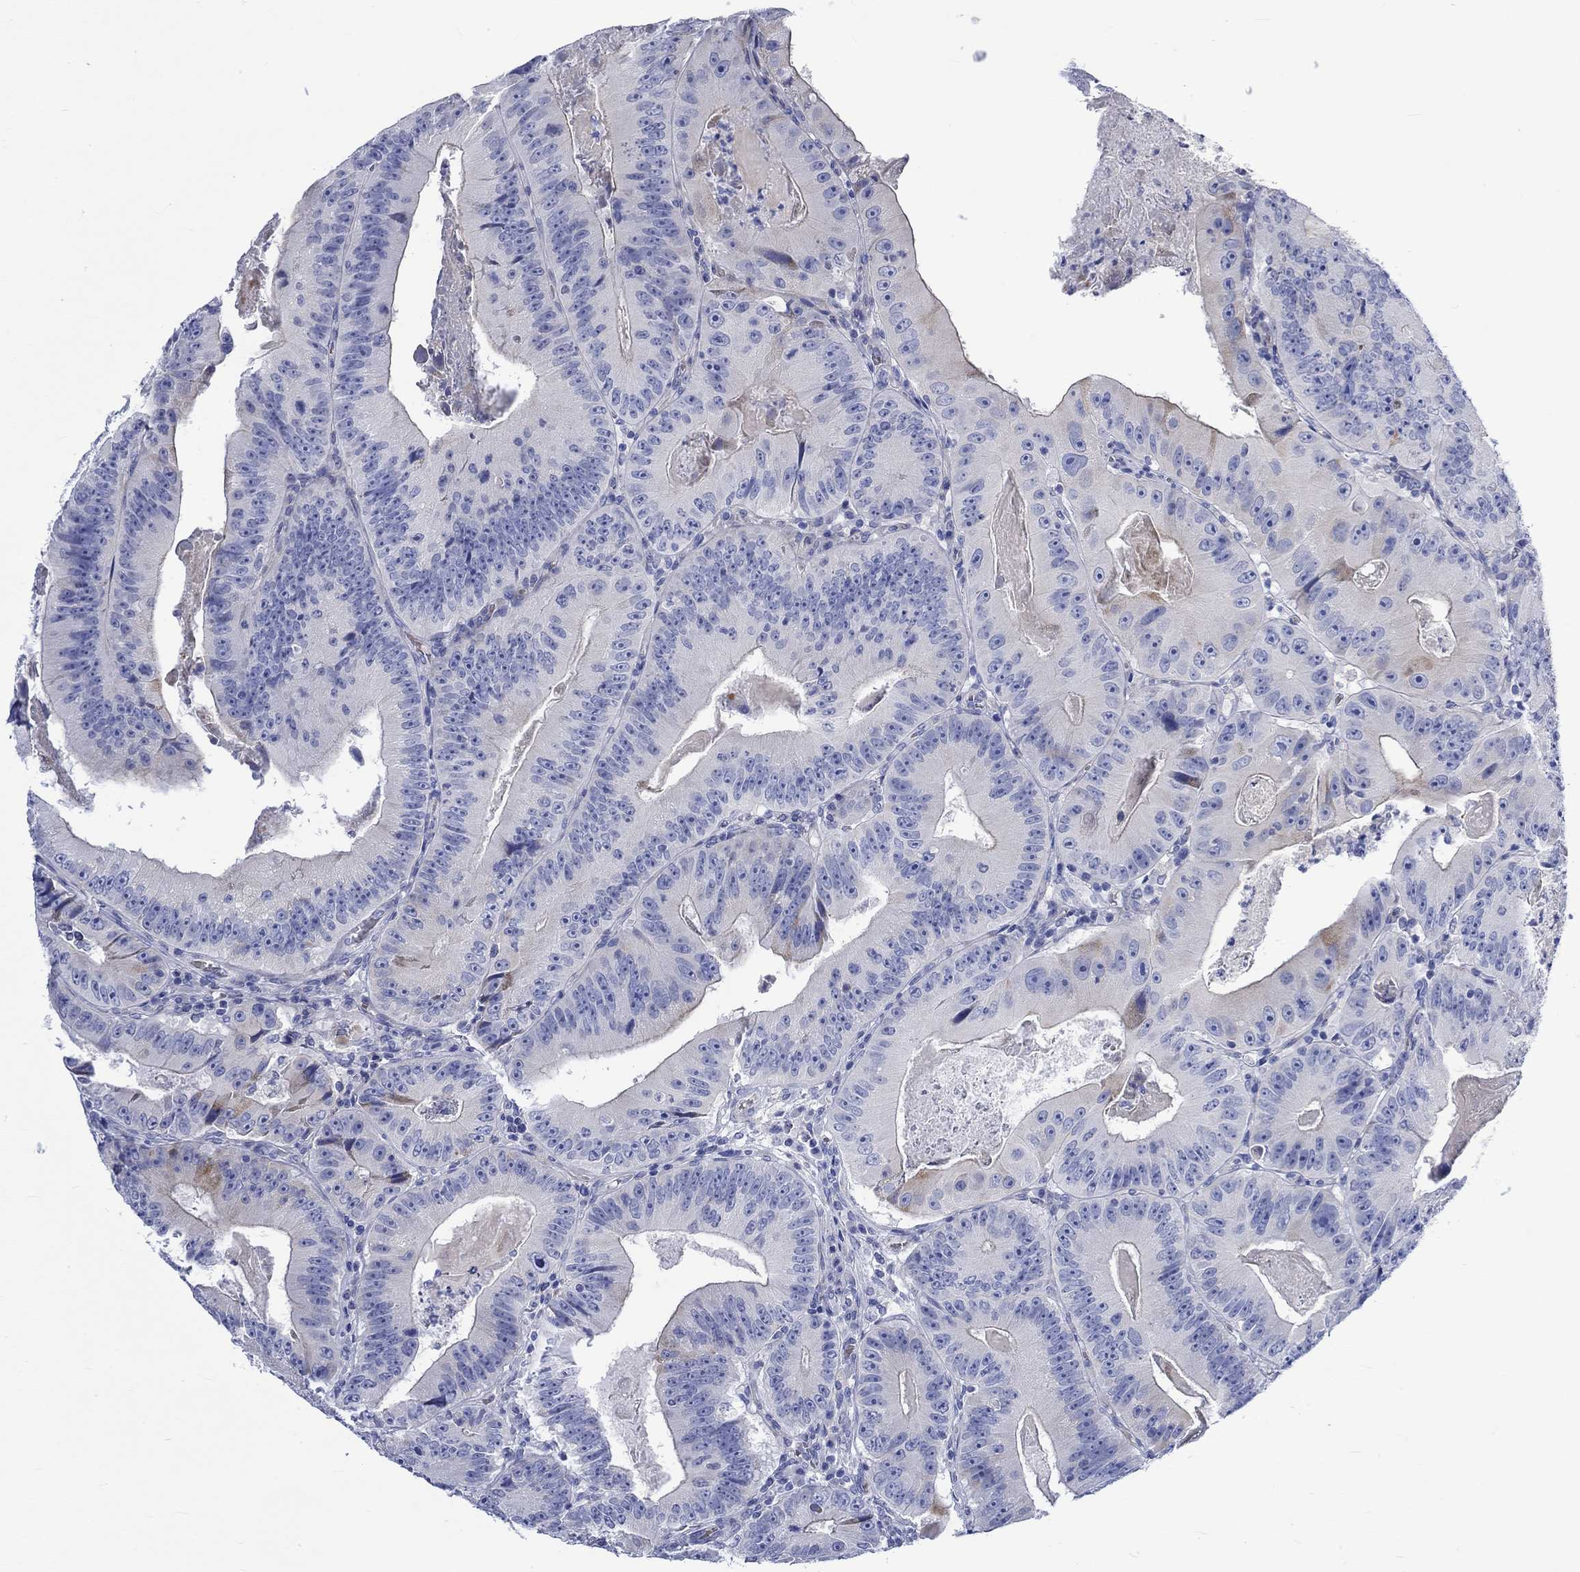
{"staining": {"intensity": "negative", "quantity": "none", "location": "none"}, "tissue": "colorectal cancer", "cell_type": "Tumor cells", "image_type": "cancer", "snomed": [{"axis": "morphology", "description": "Adenocarcinoma, NOS"}, {"axis": "topography", "description": "Colon"}], "caption": "Tumor cells are negative for brown protein staining in adenocarcinoma (colorectal). The staining is performed using DAB (3,3'-diaminobenzidine) brown chromogen with nuclei counter-stained in using hematoxylin.", "gene": "NRIP3", "patient": {"sex": "female", "age": 86}}